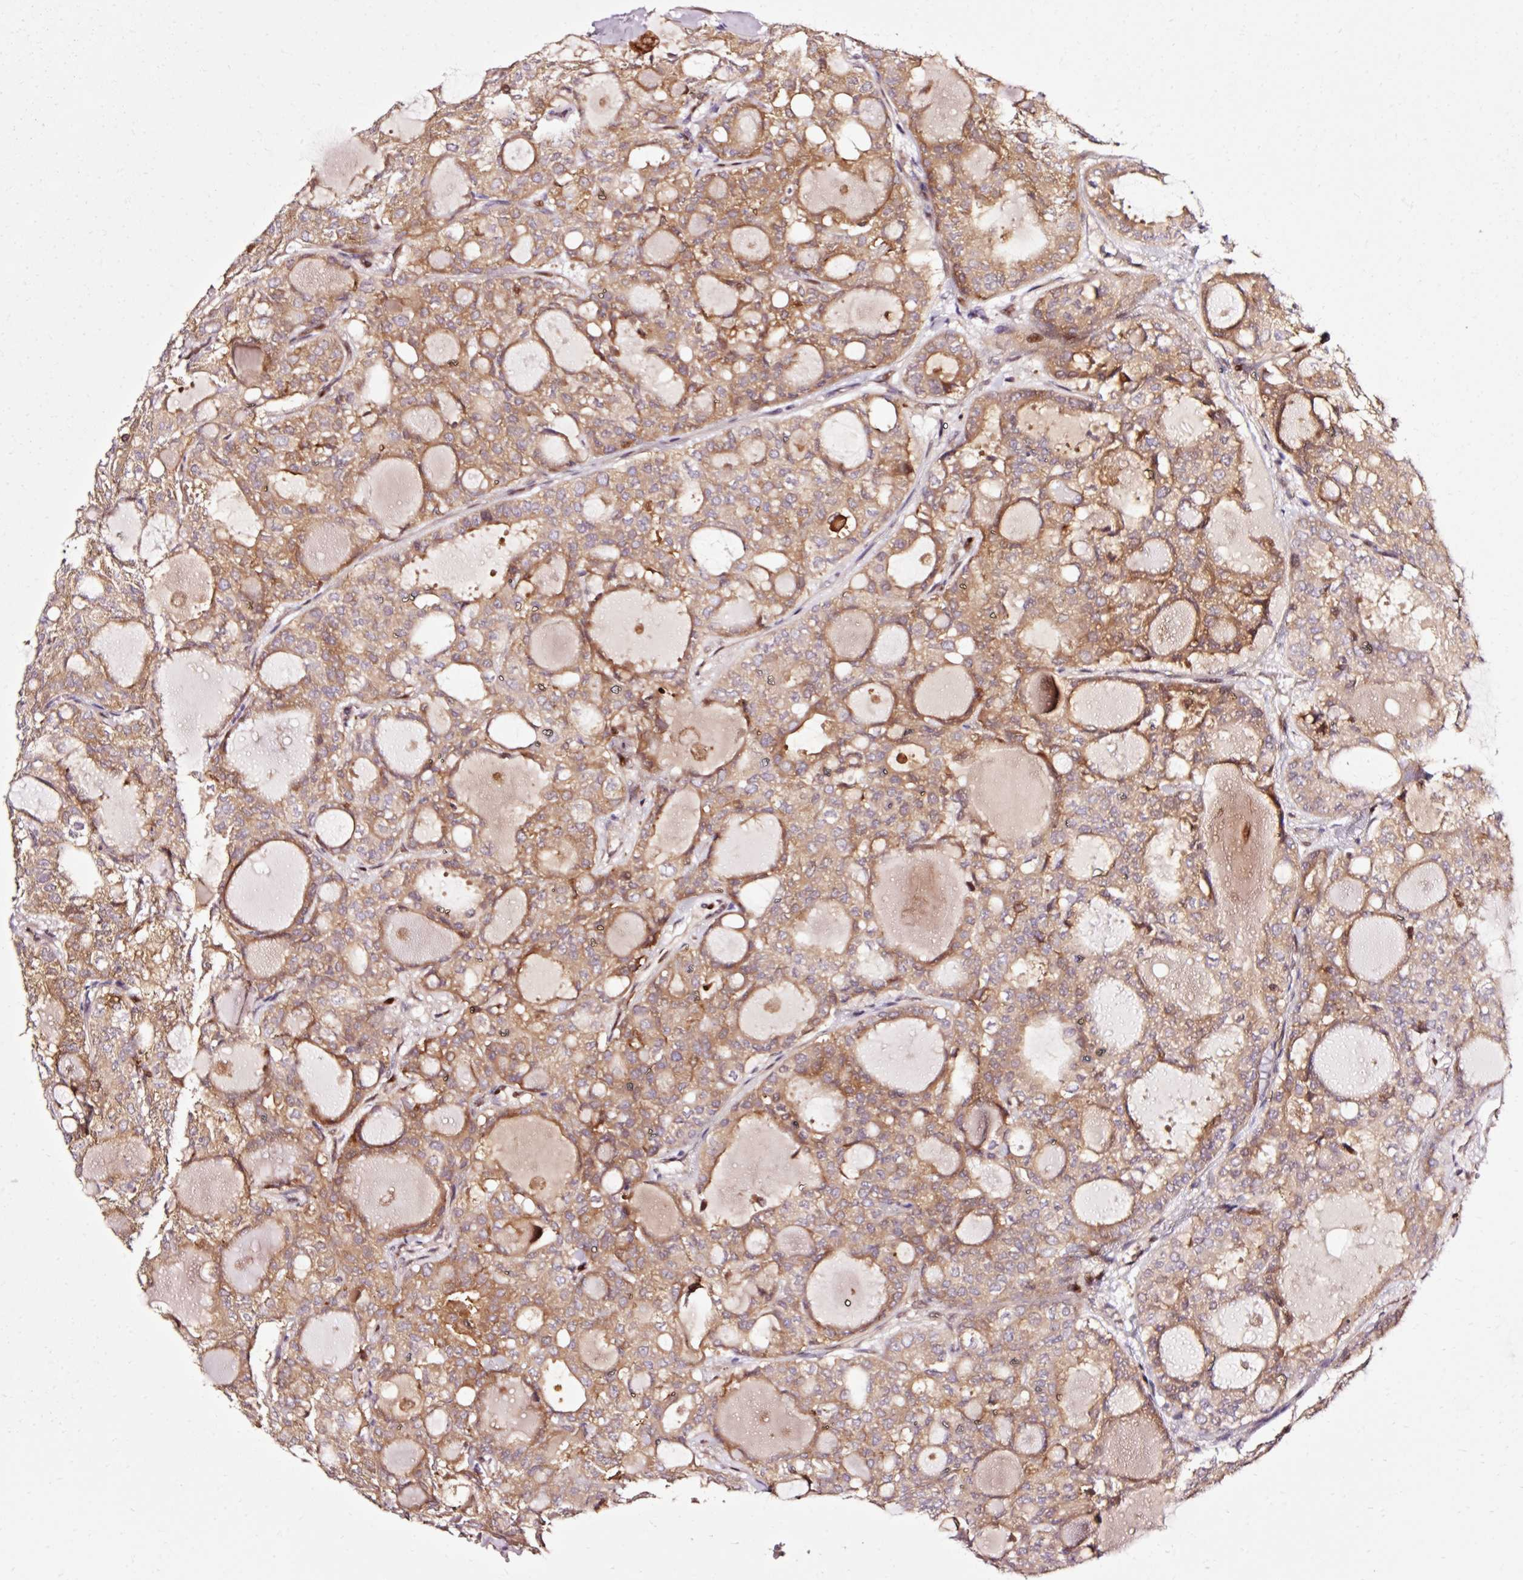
{"staining": {"intensity": "moderate", "quantity": ">75%", "location": "cytoplasmic/membranous"}, "tissue": "thyroid cancer", "cell_type": "Tumor cells", "image_type": "cancer", "snomed": [{"axis": "morphology", "description": "Follicular adenoma carcinoma, NOS"}, {"axis": "topography", "description": "Thyroid gland"}], "caption": "Immunohistochemical staining of human thyroid follicular adenoma carcinoma shows moderate cytoplasmic/membranous protein expression in approximately >75% of tumor cells.", "gene": "NAPA", "patient": {"sex": "male", "age": 75}}